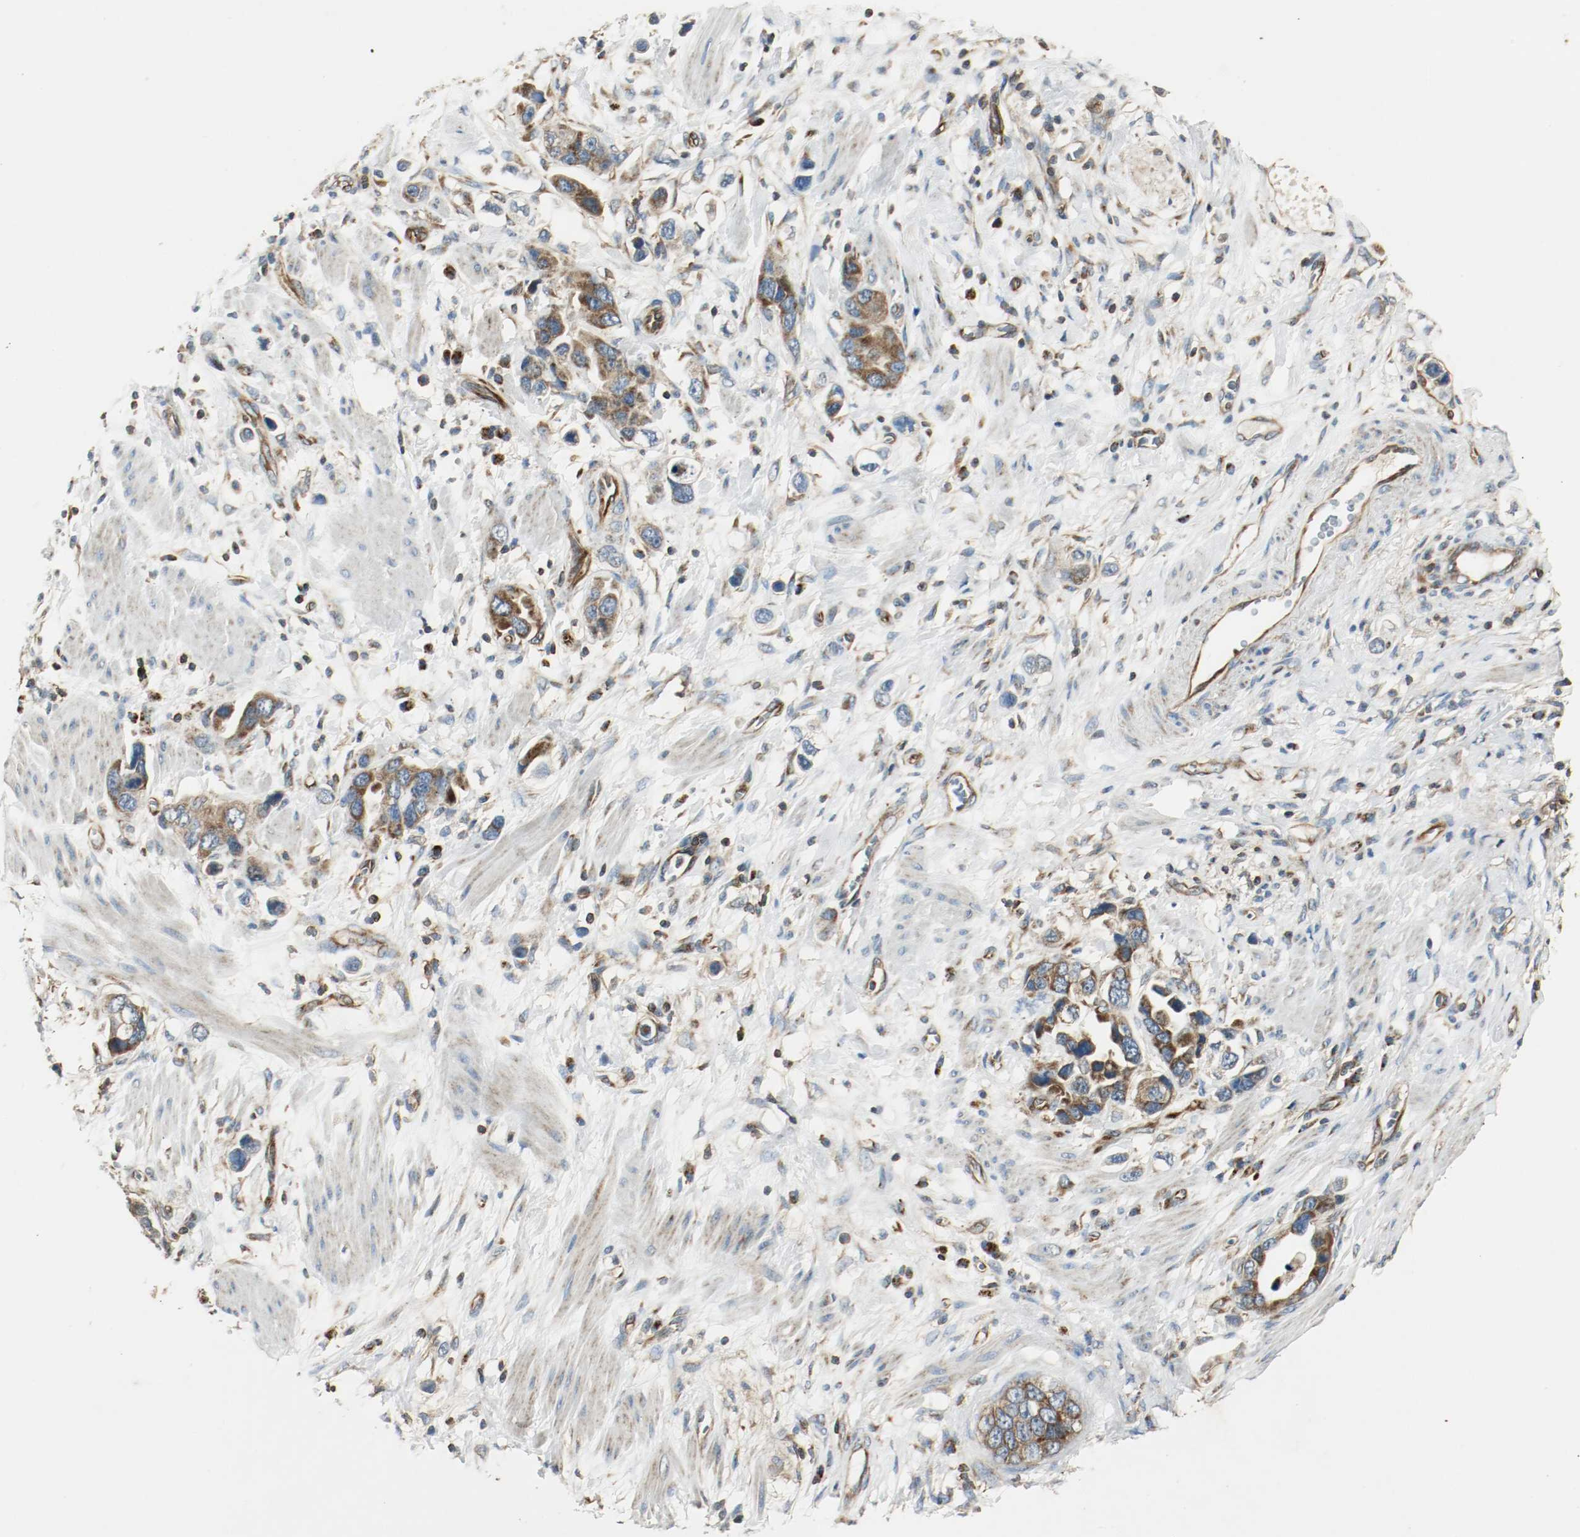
{"staining": {"intensity": "strong", "quantity": ">75%", "location": "cytoplasmic/membranous"}, "tissue": "stomach cancer", "cell_type": "Tumor cells", "image_type": "cancer", "snomed": [{"axis": "morphology", "description": "Adenocarcinoma, NOS"}, {"axis": "topography", "description": "Stomach, lower"}], "caption": "High-power microscopy captured an immunohistochemistry micrograph of stomach cancer, revealing strong cytoplasmic/membranous staining in about >75% of tumor cells.", "gene": "PLCG1", "patient": {"sex": "female", "age": 93}}